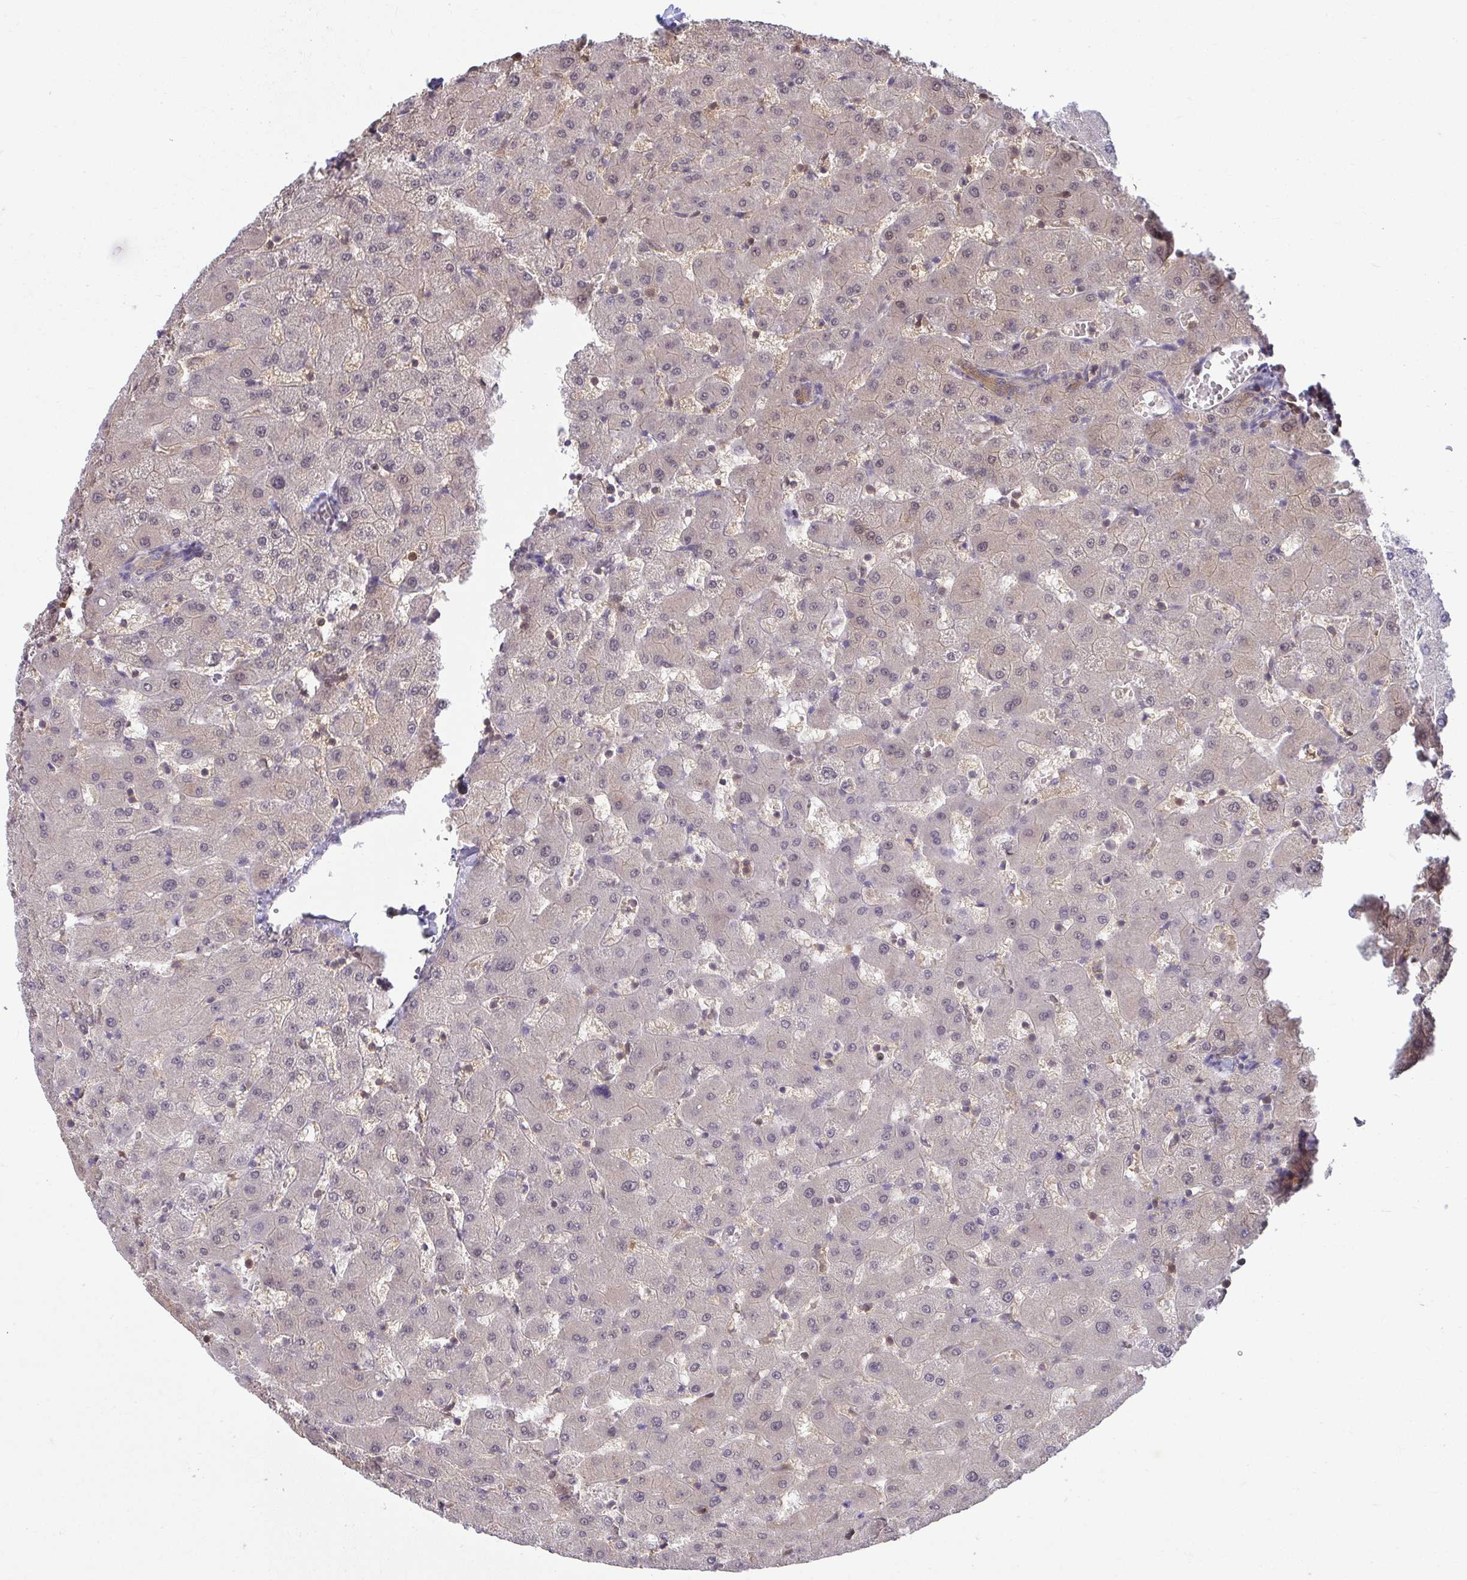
{"staining": {"intensity": "moderate", "quantity": ">75%", "location": "cytoplasmic/membranous"}, "tissue": "liver", "cell_type": "Cholangiocytes", "image_type": "normal", "snomed": [{"axis": "morphology", "description": "Normal tissue, NOS"}, {"axis": "topography", "description": "Liver"}], "caption": "Protein staining of normal liver displays moderate cytoplasmic/membranous expression in about >75% of cholangiocytes.", "gene": "HDHD2", "patient": {"sex": "female", "age": 63}}